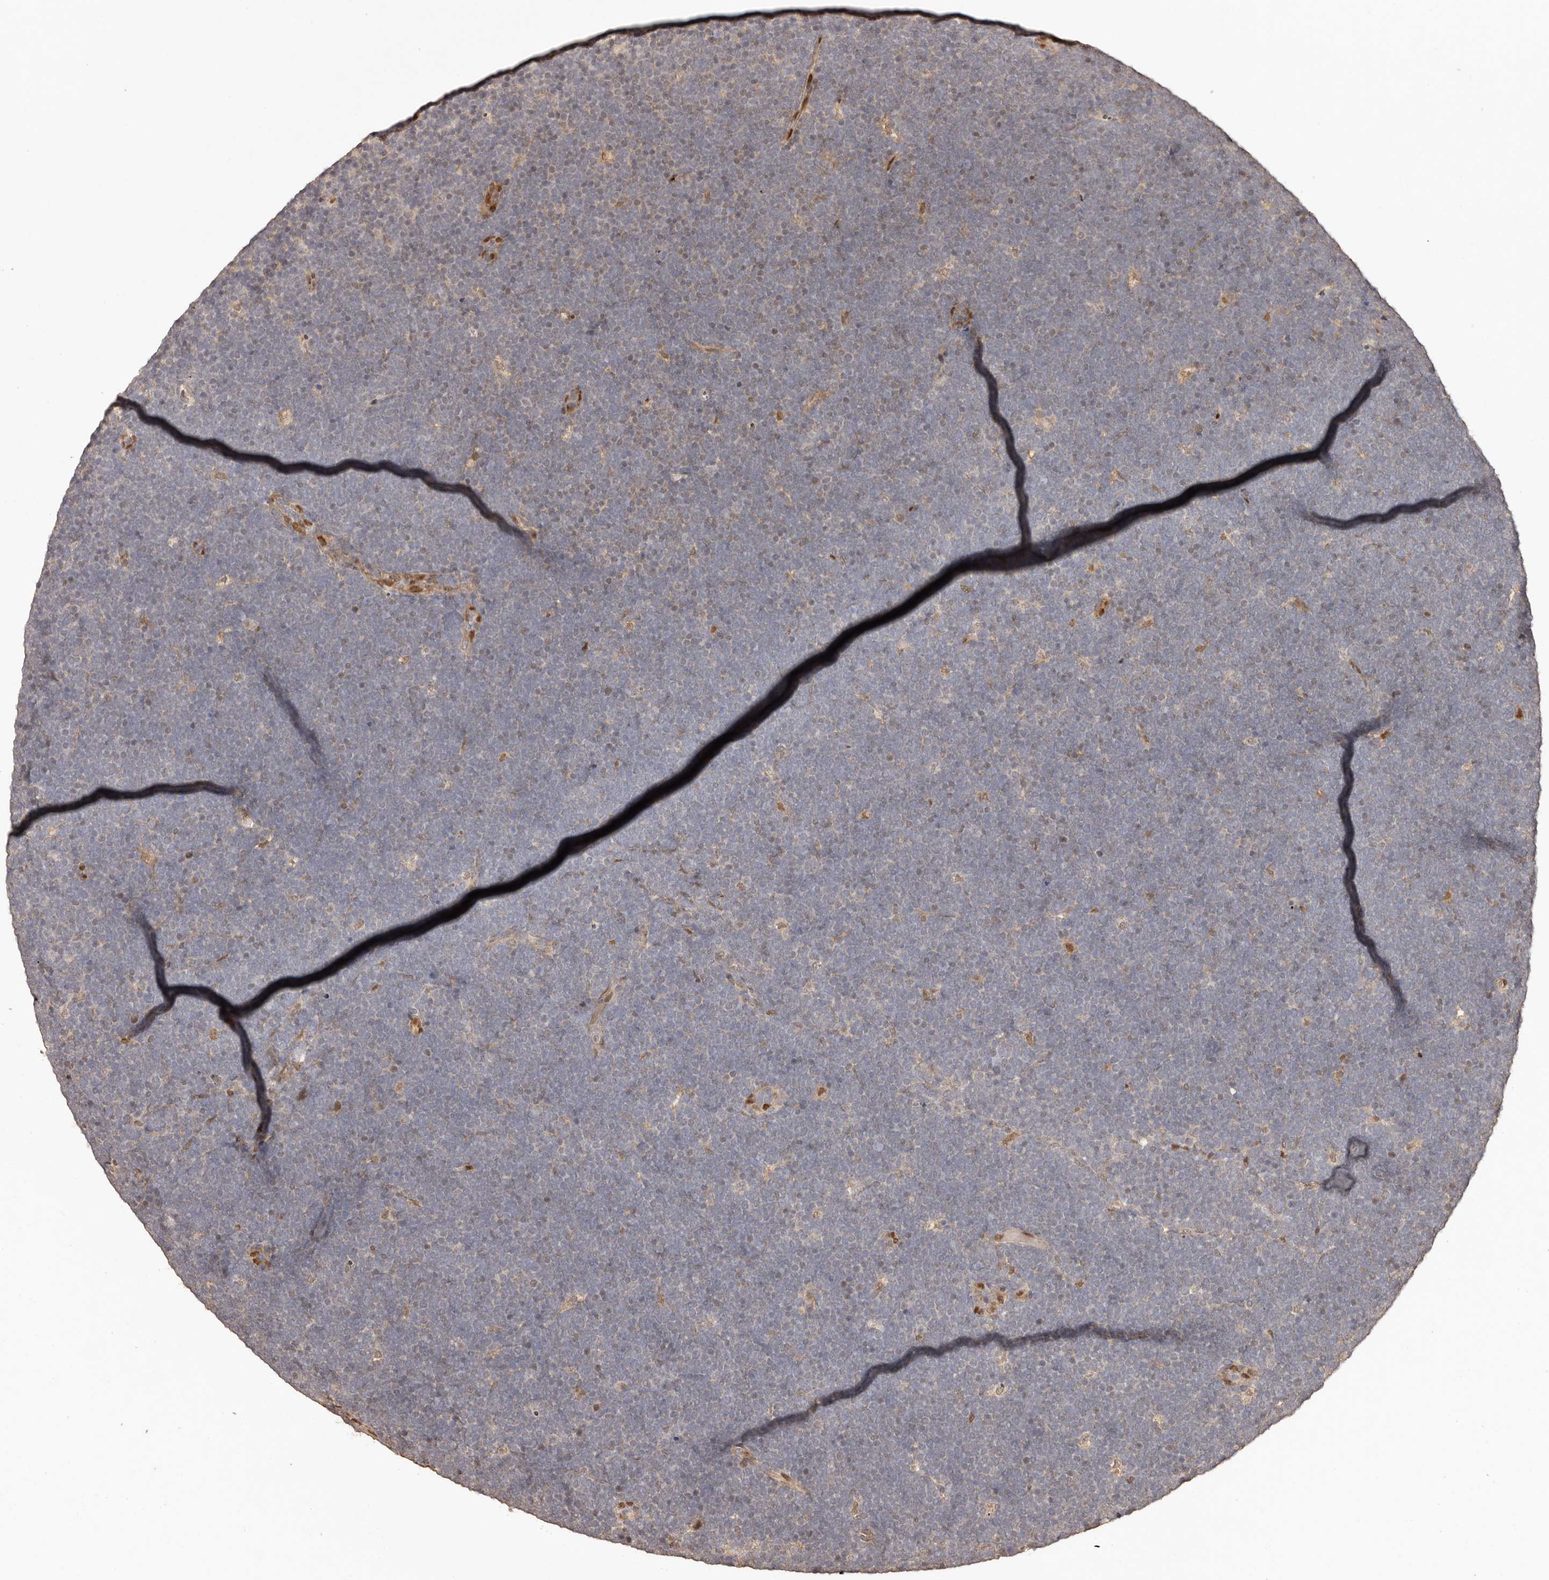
{"staining": {"intensity": "negative", "quantity": "none", "location": "none"}, "tissue": "lymphoma", "cell_type": "Tumor cells", "image_type": "cancer", "snomed": [{"axis": "morphology", "description": "Malignant lymphoma, non-Hodgkin's type, High grade"}, {"axis": "topography", "description": "Lymph node"}], "caption": "IHC of human high-grade malignant lymphoma, non-Hodgkin's type displays no staining in tumor cells. The staining was performed using DAB (3,3'-diaminobenzidine) to visualize the protein expression in brown, while the nuclei were stained in blue with hematoxylin (Magnification: 20x).", "gene": "UBR2", "patient": {"sex": "male", "age": 13}}